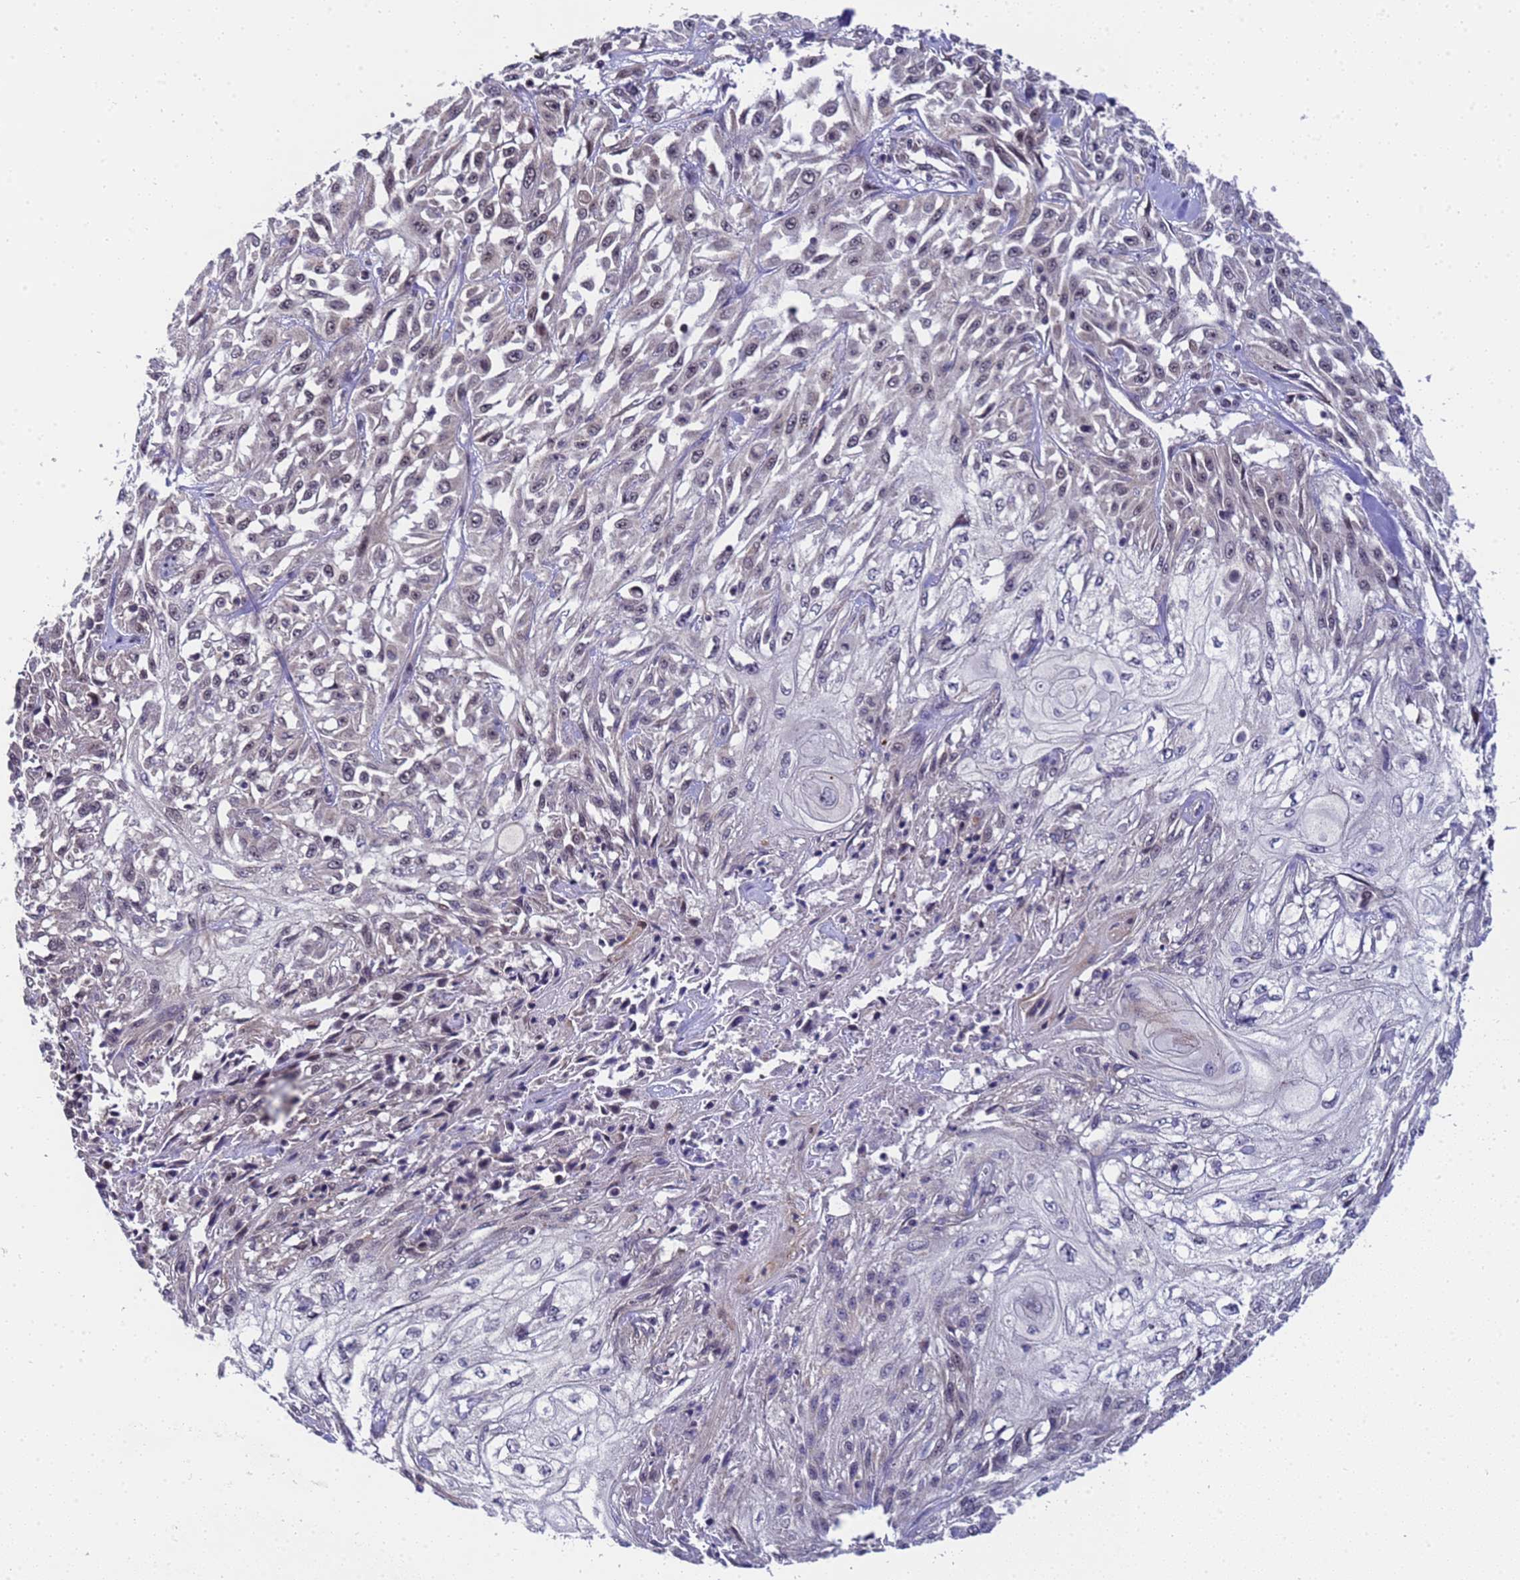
{"staining": {"intensity": "weak", "quantity": "<25%", "location": "nuclear"}, "tissue": "skin cancer", "cell_type": "Tumor cells", "image_type": "cancer", "snomed": [{"axis": "morphology", "description": "Squamous cell carcinoma, NOS"}, {"axis": "morphology", "description": "Squamous cell carcinoma, metastatic, NOS"}, {"axis": "topography", "description": "Skin"}, {"axis": "topography", "description": "Lymph node"}], "caption": "DAB (3,3'-diaminobenzidine) immunohistochemical staining of skin cancer (squamous cell carcinoma) shows no significant expression in tumor cells. (Immunohistochemistry (ihc), brightfield microscopy, high magnification).", "gene": "ANAPC13", "patient": {"sex": "male", "age": 75}}